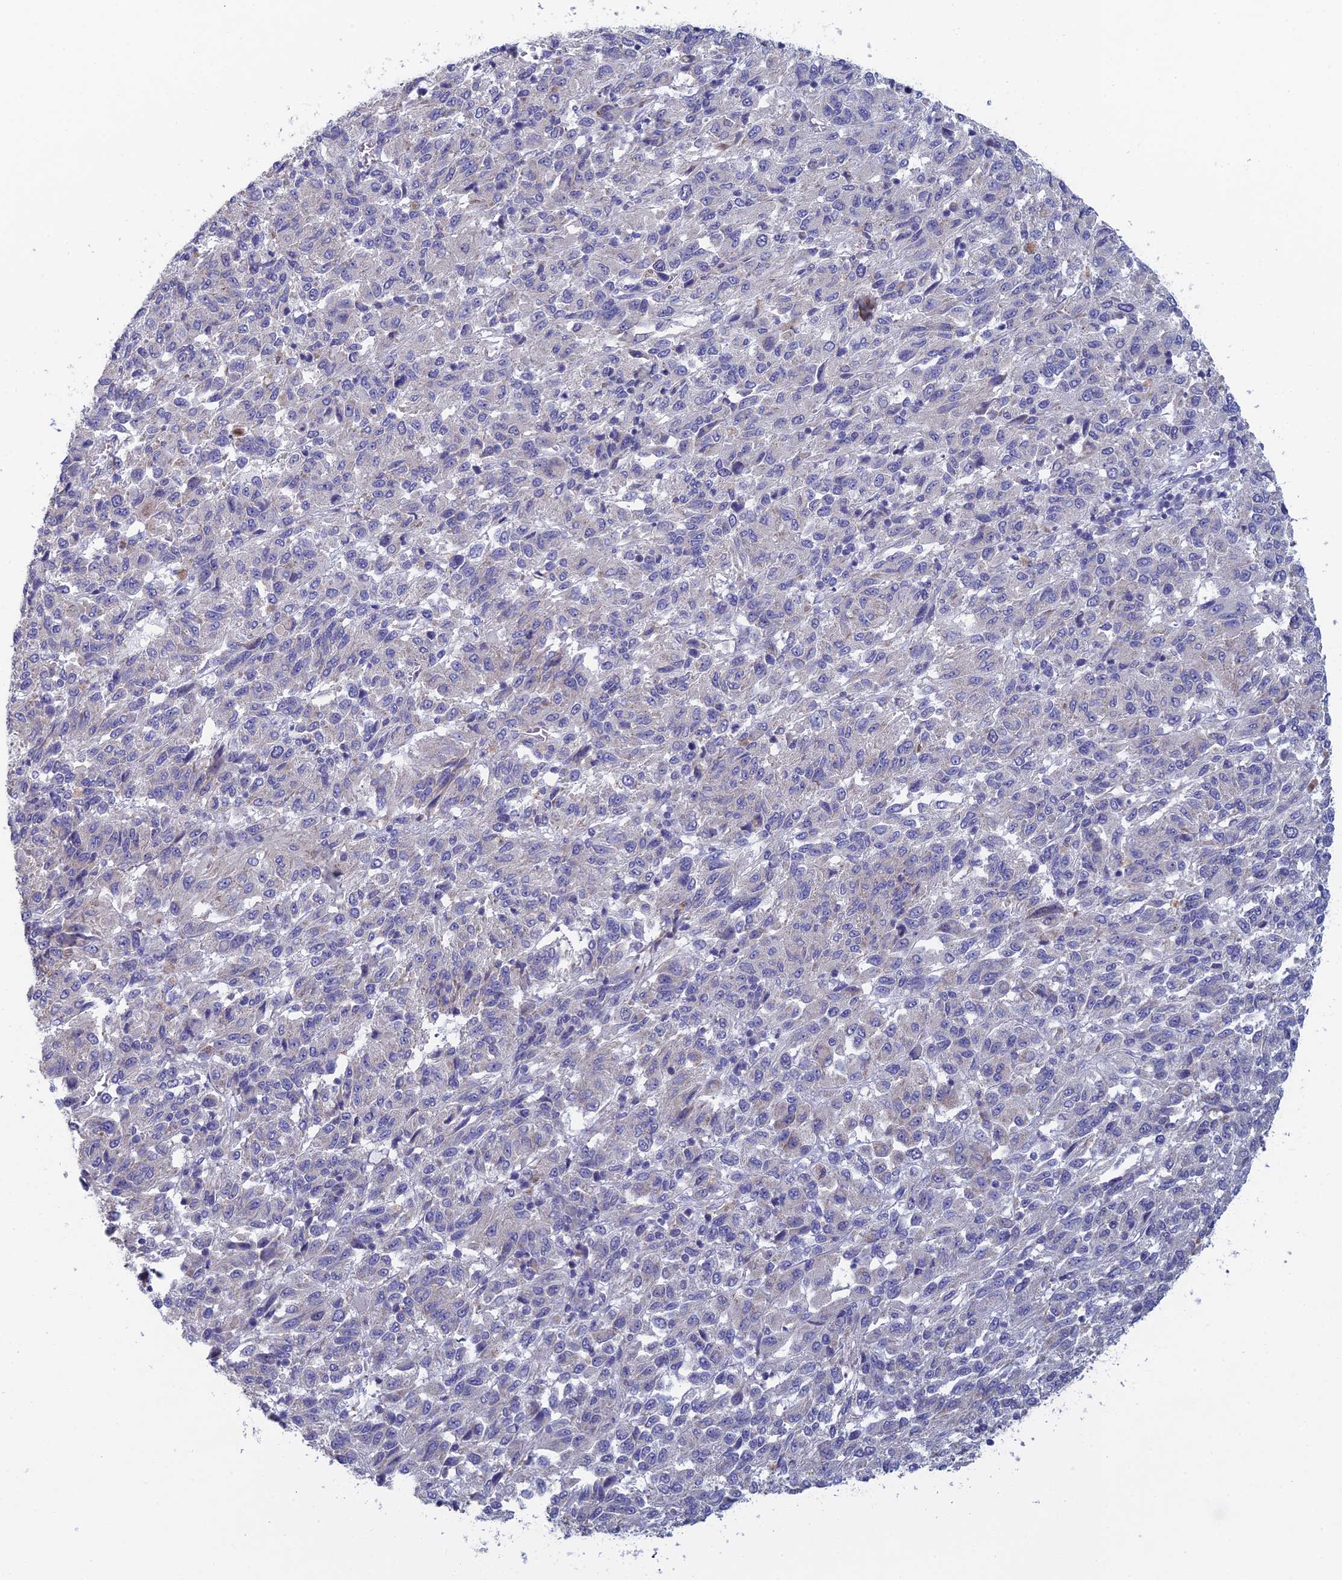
{"staining": {"intensity": "negative", "quantity": "none", "location": "none"}, "tissue": "melanoma", "cell_type": "Tumor cells", "image_type": "cancer", "snomed": [{"axis": "morphology", "description": "Malignant melanoma, Metastatic site"}, {"axis": "topography", "description": "Lung"}], "caption": "Micrograph shows no protein expression in tumor cells of malignant melanoma (metastatic site) tissue.", "gene": "GIPC1", "patient": {"sex": "male", "age": 64}}